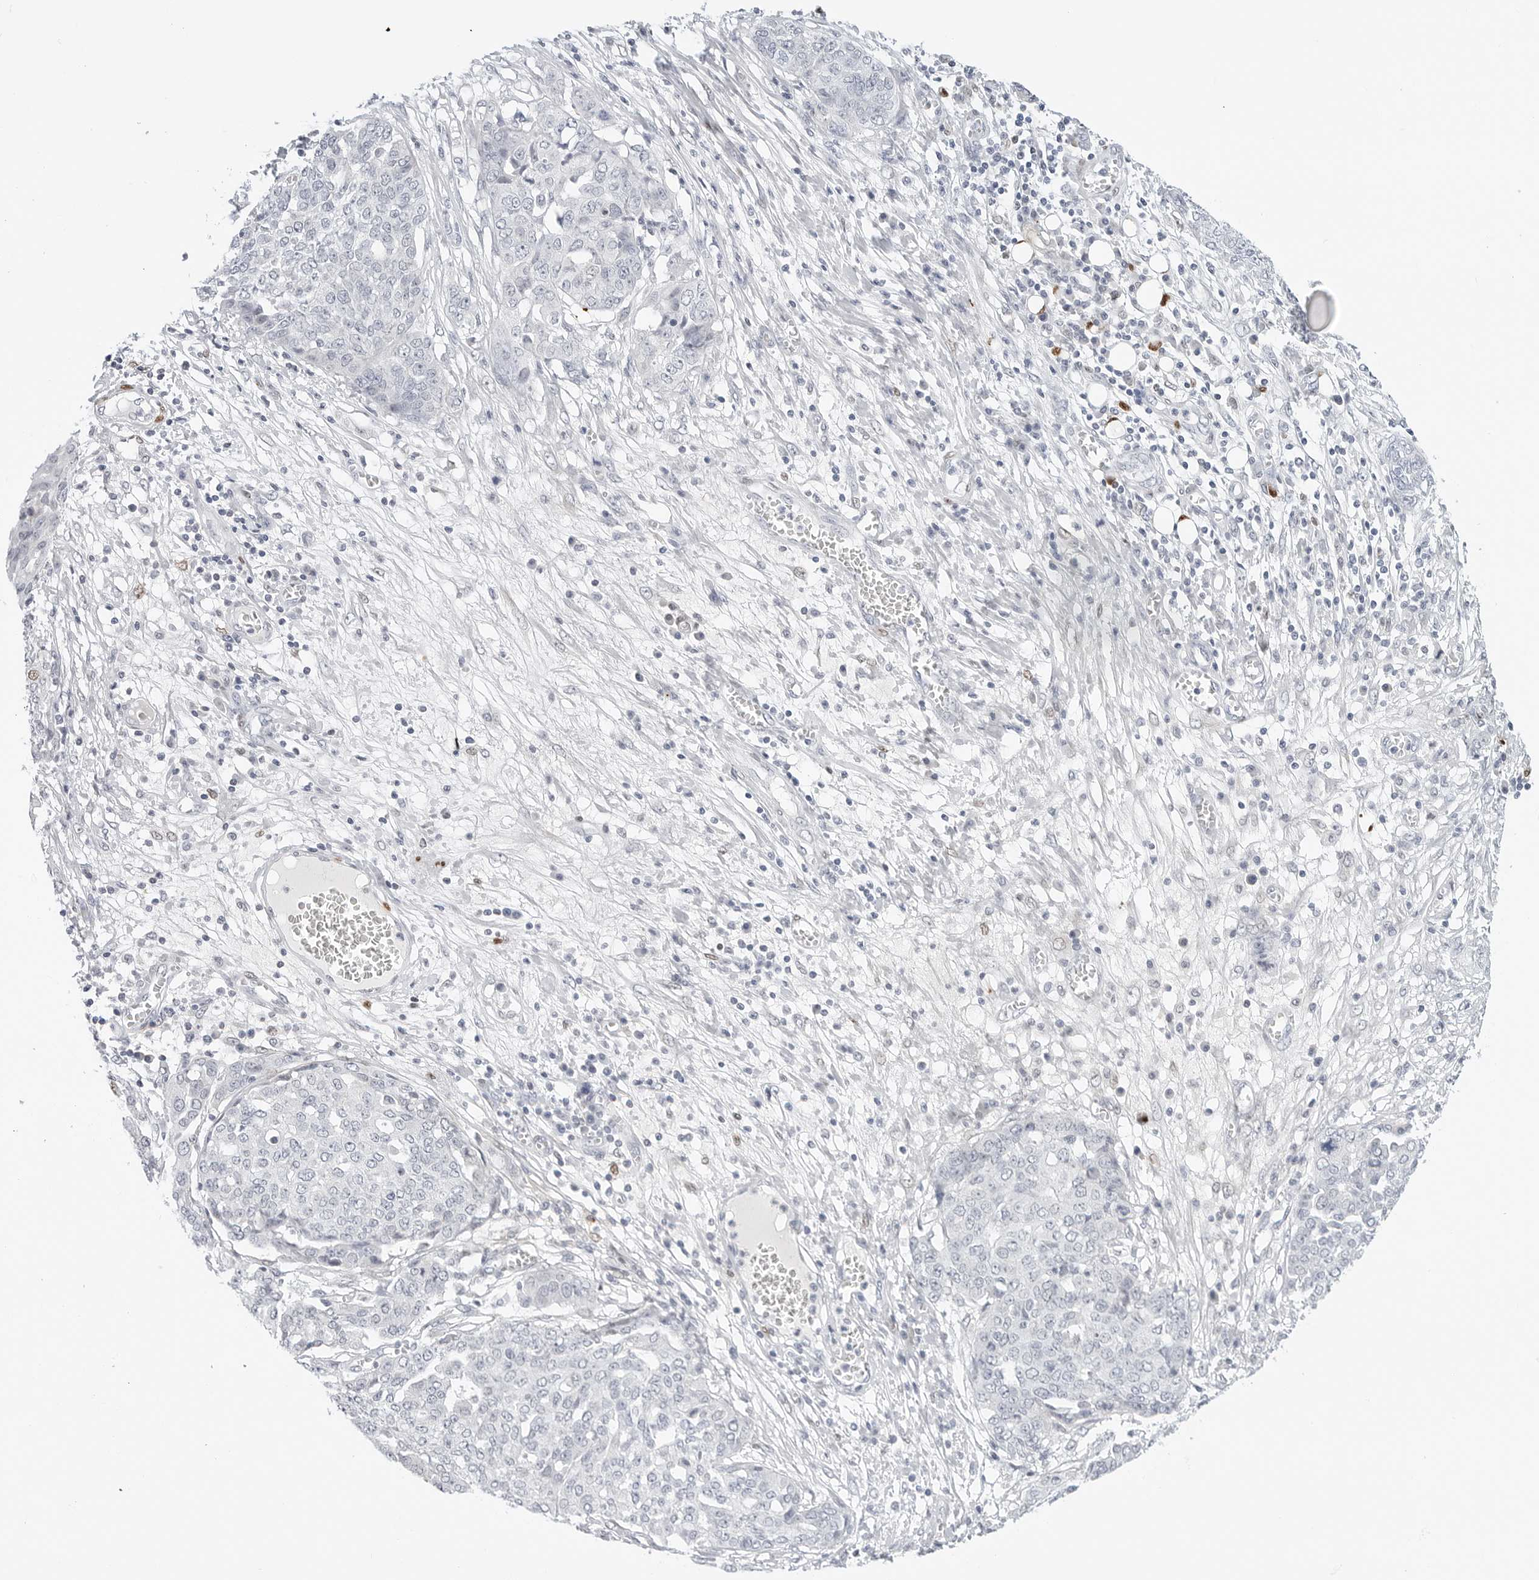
{"staining": {"intensity": "negative", "quantity": "none", "location": "none"}, "tissue": "ovarian cancer", "cell_type": "Tumor cells", "image_type": "cancer", "snomed": [{"axis": "morphology", "description": "Cystadenocarcinoma, serous, NOS"}, {"axis": "topography", "description": "Soft tissue"}, {"axis": "topography", "description": "Ovary"}], "caption": "The immunohistochemistry micrograph has no significant expression in tumor cells of ovarian serous cystadenocarcinoma tissue. (DAB immunohistochemistry with hematoxylin counter stain).", "gene": "SPIDR", "patient": {"sex": "female", "age": 57}}